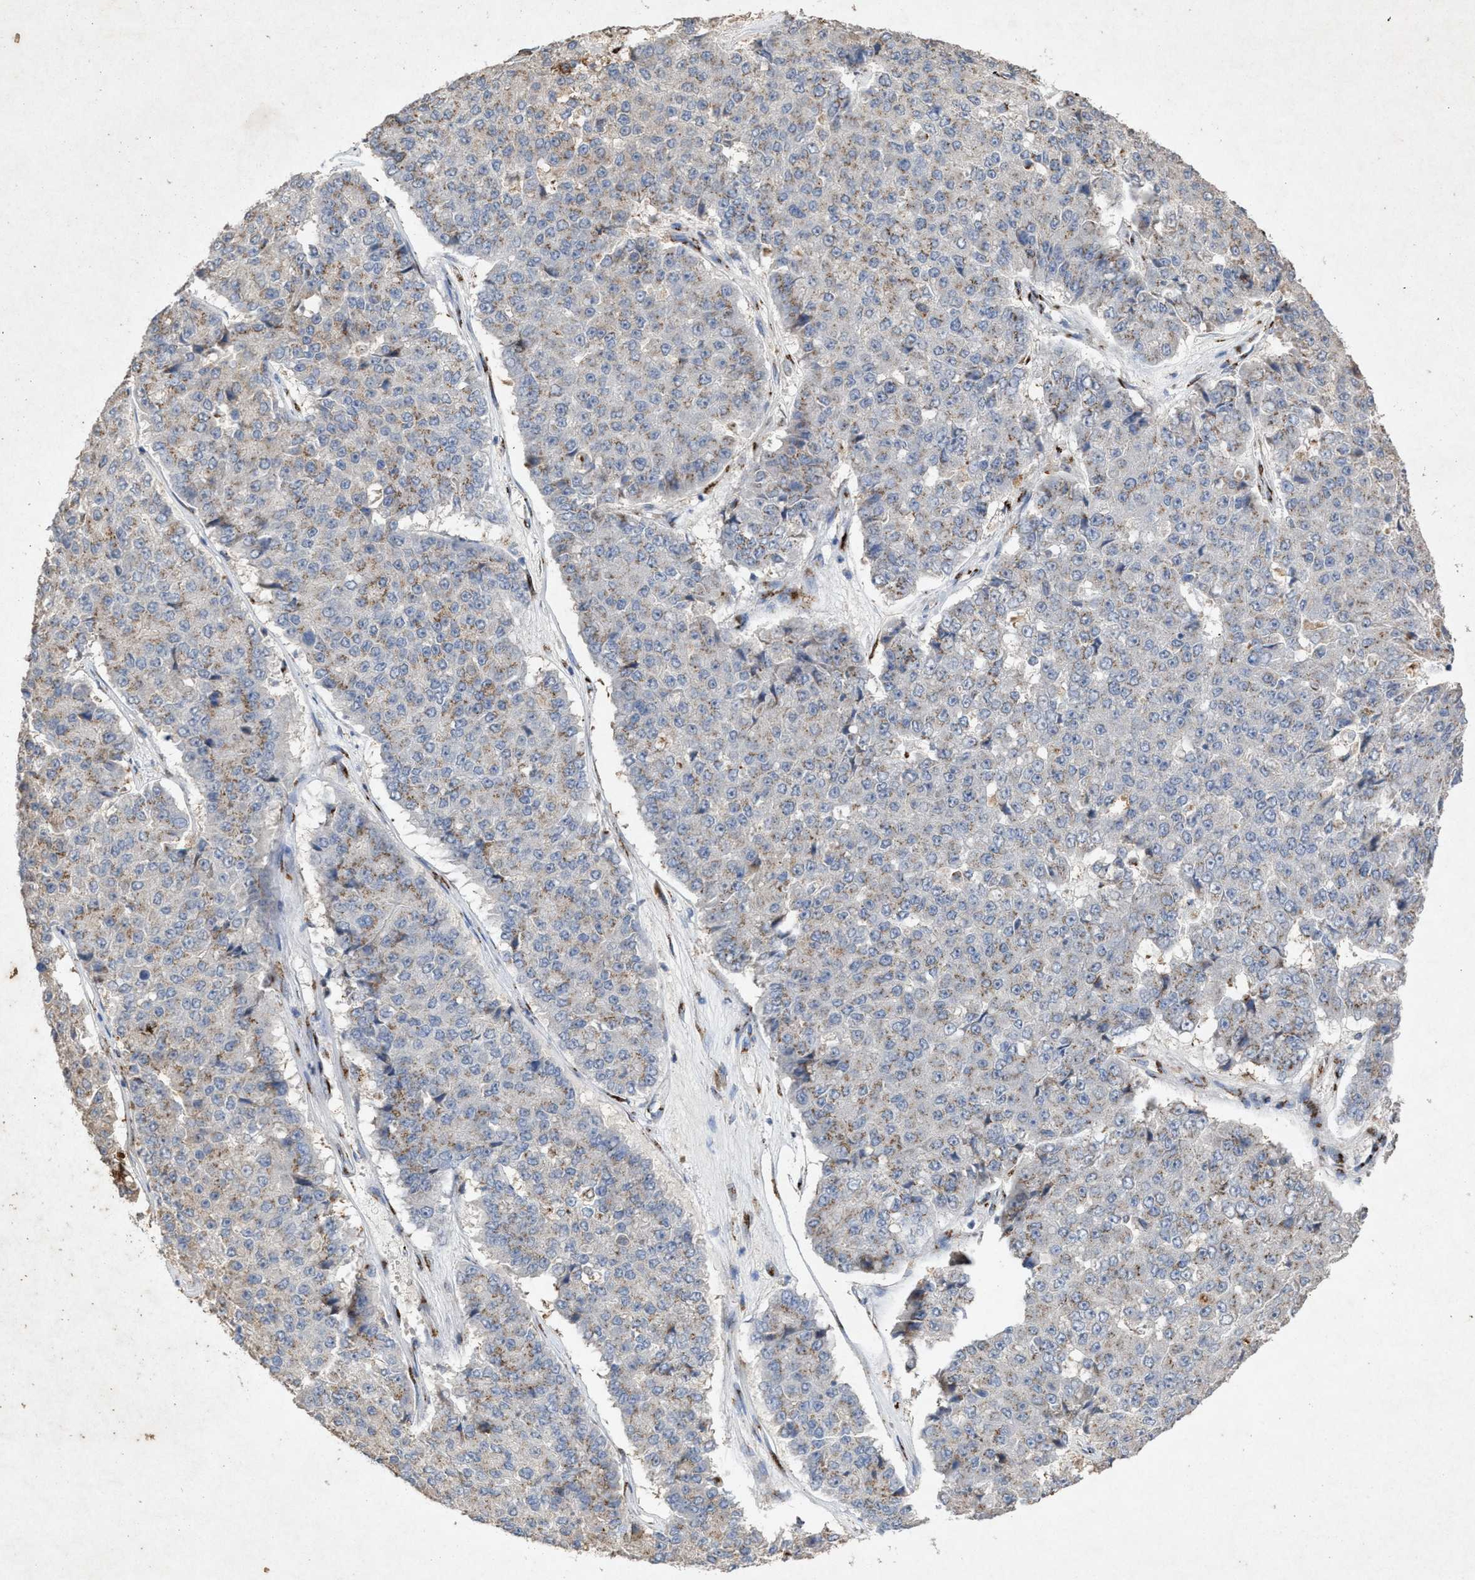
{"staining": {"intensity": "weak", "quantity": "<25%", "location": "cytoplasmic/membranous"}, "tissue": "pancreatic cancer", "cell_type": "Tumor cells", "image_type": "cancer", "snomed": [{"axis": "morphology", "description": "Adenocarcinoma, NOS"}, {"axis": "topography", "description": "Pancreas"}], "caption": "Immunohistochemical staining of pancreatic cancer (adenocarcinoma) demonstrates no significant positivity in tumor cells. The staining was performed using DAB (3,3'-diaminobenzidine) to visualize the protein expression in brown, while the nuclei were stained in blue with hematoxylin (Magnification: 20x).", "gene": "MAN2A1", "patient": {"sex": "male", "age": 50}}